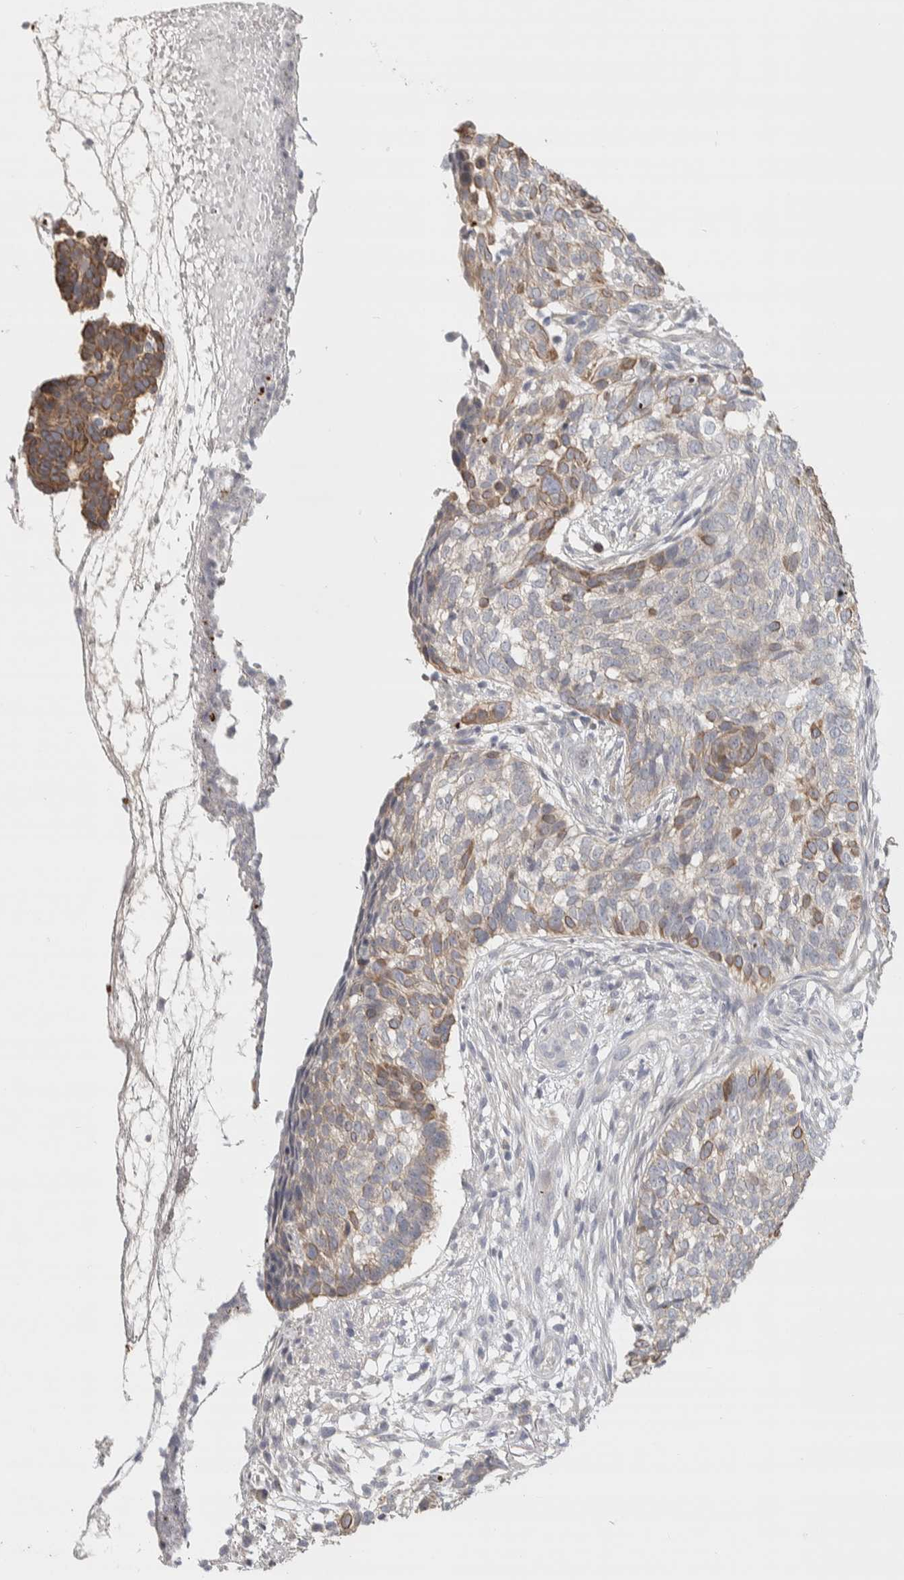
{"staining": {"intensity": "moderate", "quantity": "<25%", "location": "cytoplasmic/membranous"}, "tissue": "skin cancer", "cell_type": "Tumor cells", "image_type": "cancer", "snomed": [{"axis": "morphology", "description": "Basal cell carcinoma"}, {"axis": "topography", "description": "Skin"}], "caption": "Brown immunohistochemical staining in skin cancer (basal cell carcinoma) displays moderate cytoplasmic/membranous positivity in about <25% of tumor cells.", "gene": "DCXR", "patient": {"sex": "male", "age": 85}}